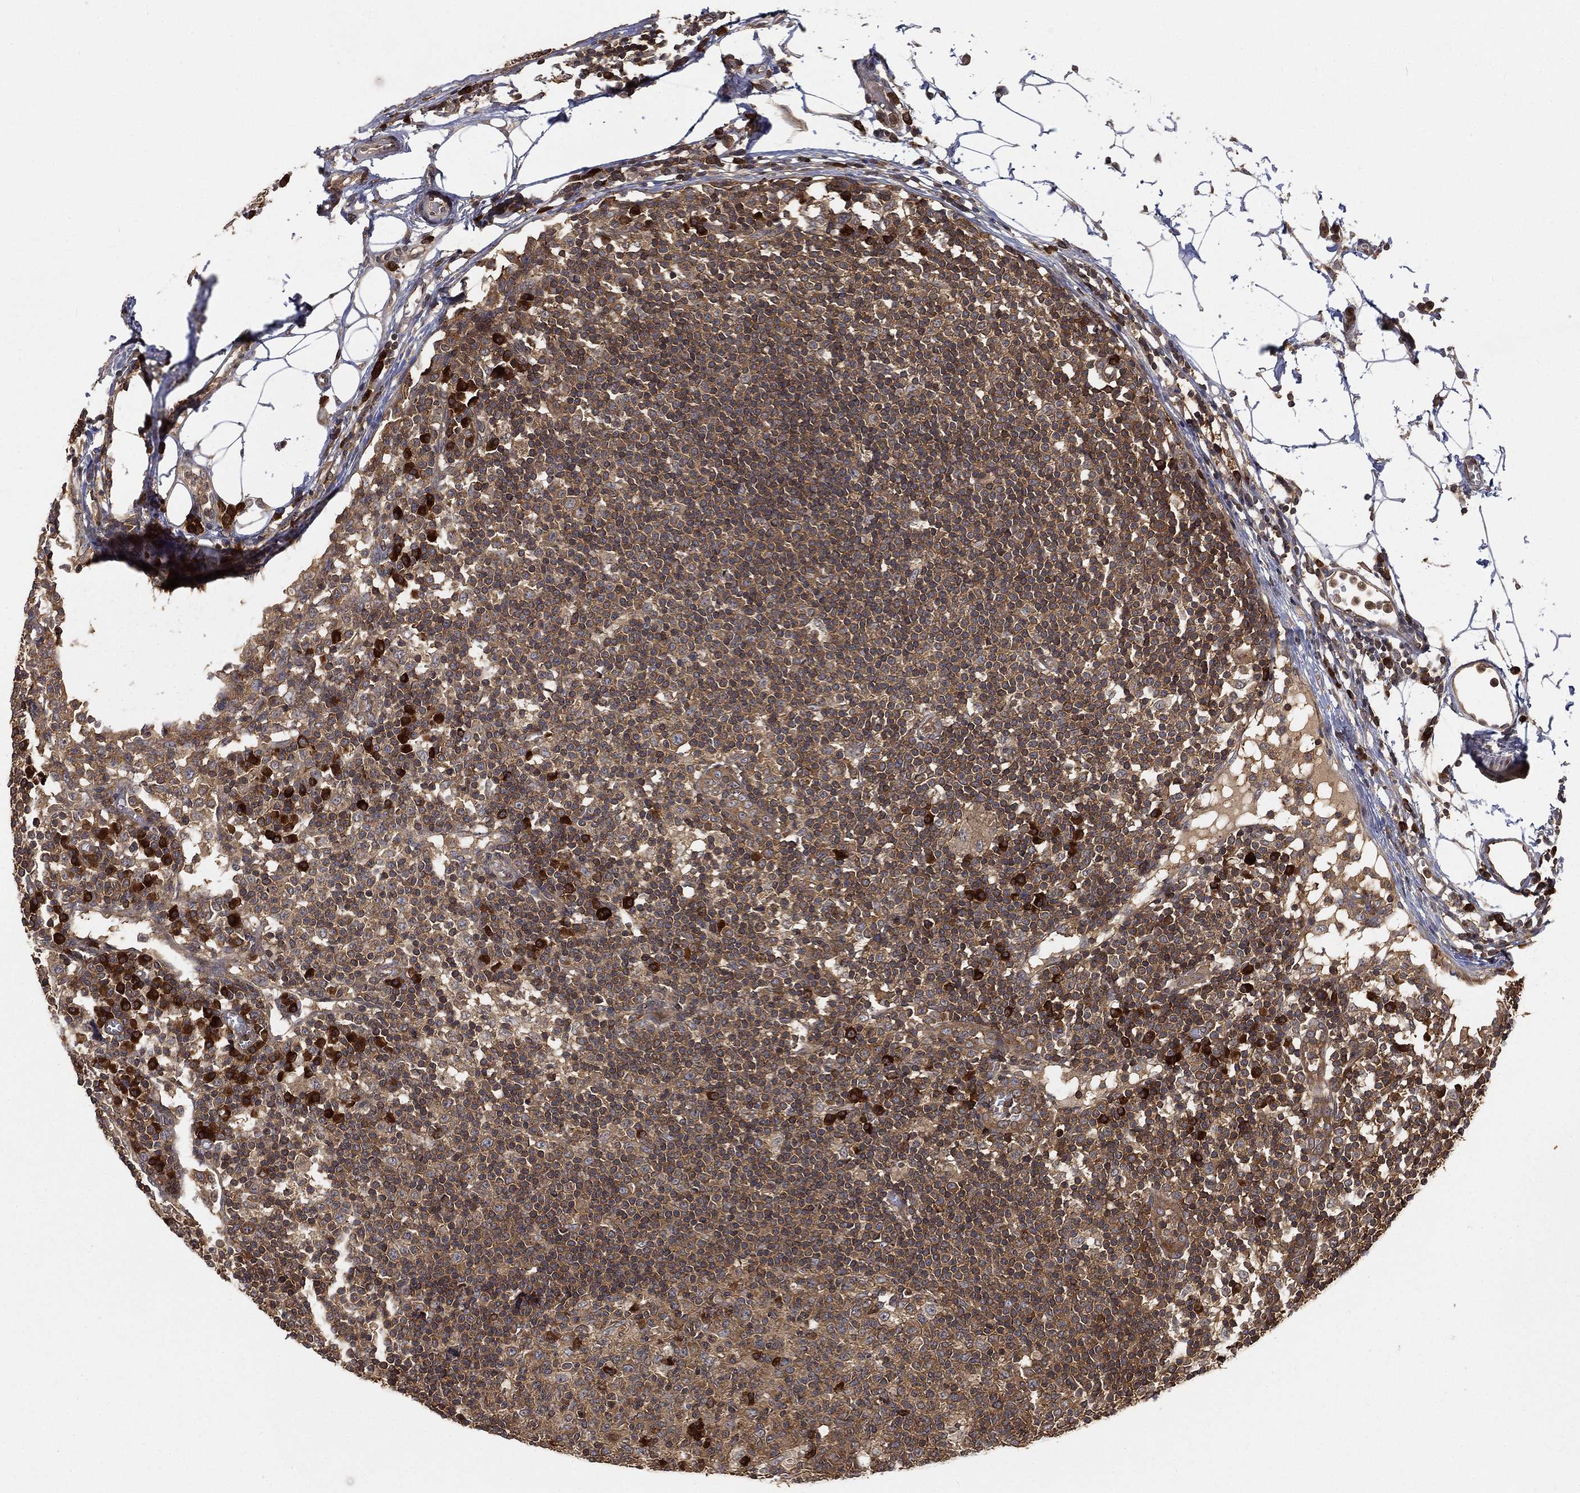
{"staining": {"intensity": "strong", "quantity": "<25%", "location": "cytoplasmic/membranous"}, "tissue": "lymph node", "cell_type": "Germinal center cells", "image_type": "normal", "snomed": [{"axis": "morphology", "description": "Normal tissue, NOS"}, {"axis": "topography", "description": "Lymph node"}, {"axis": "topography", "description": "Salivary gland"}], "caption": "IHC (DAB (3,3'-diaminobenzidine)) staining of normal lymph node shows strong cytoplasmic/membranous protein positivity in about <25% of germinal center cells.", "gene": "UBA5", "patient": {"sex": "male", "age": 83}}